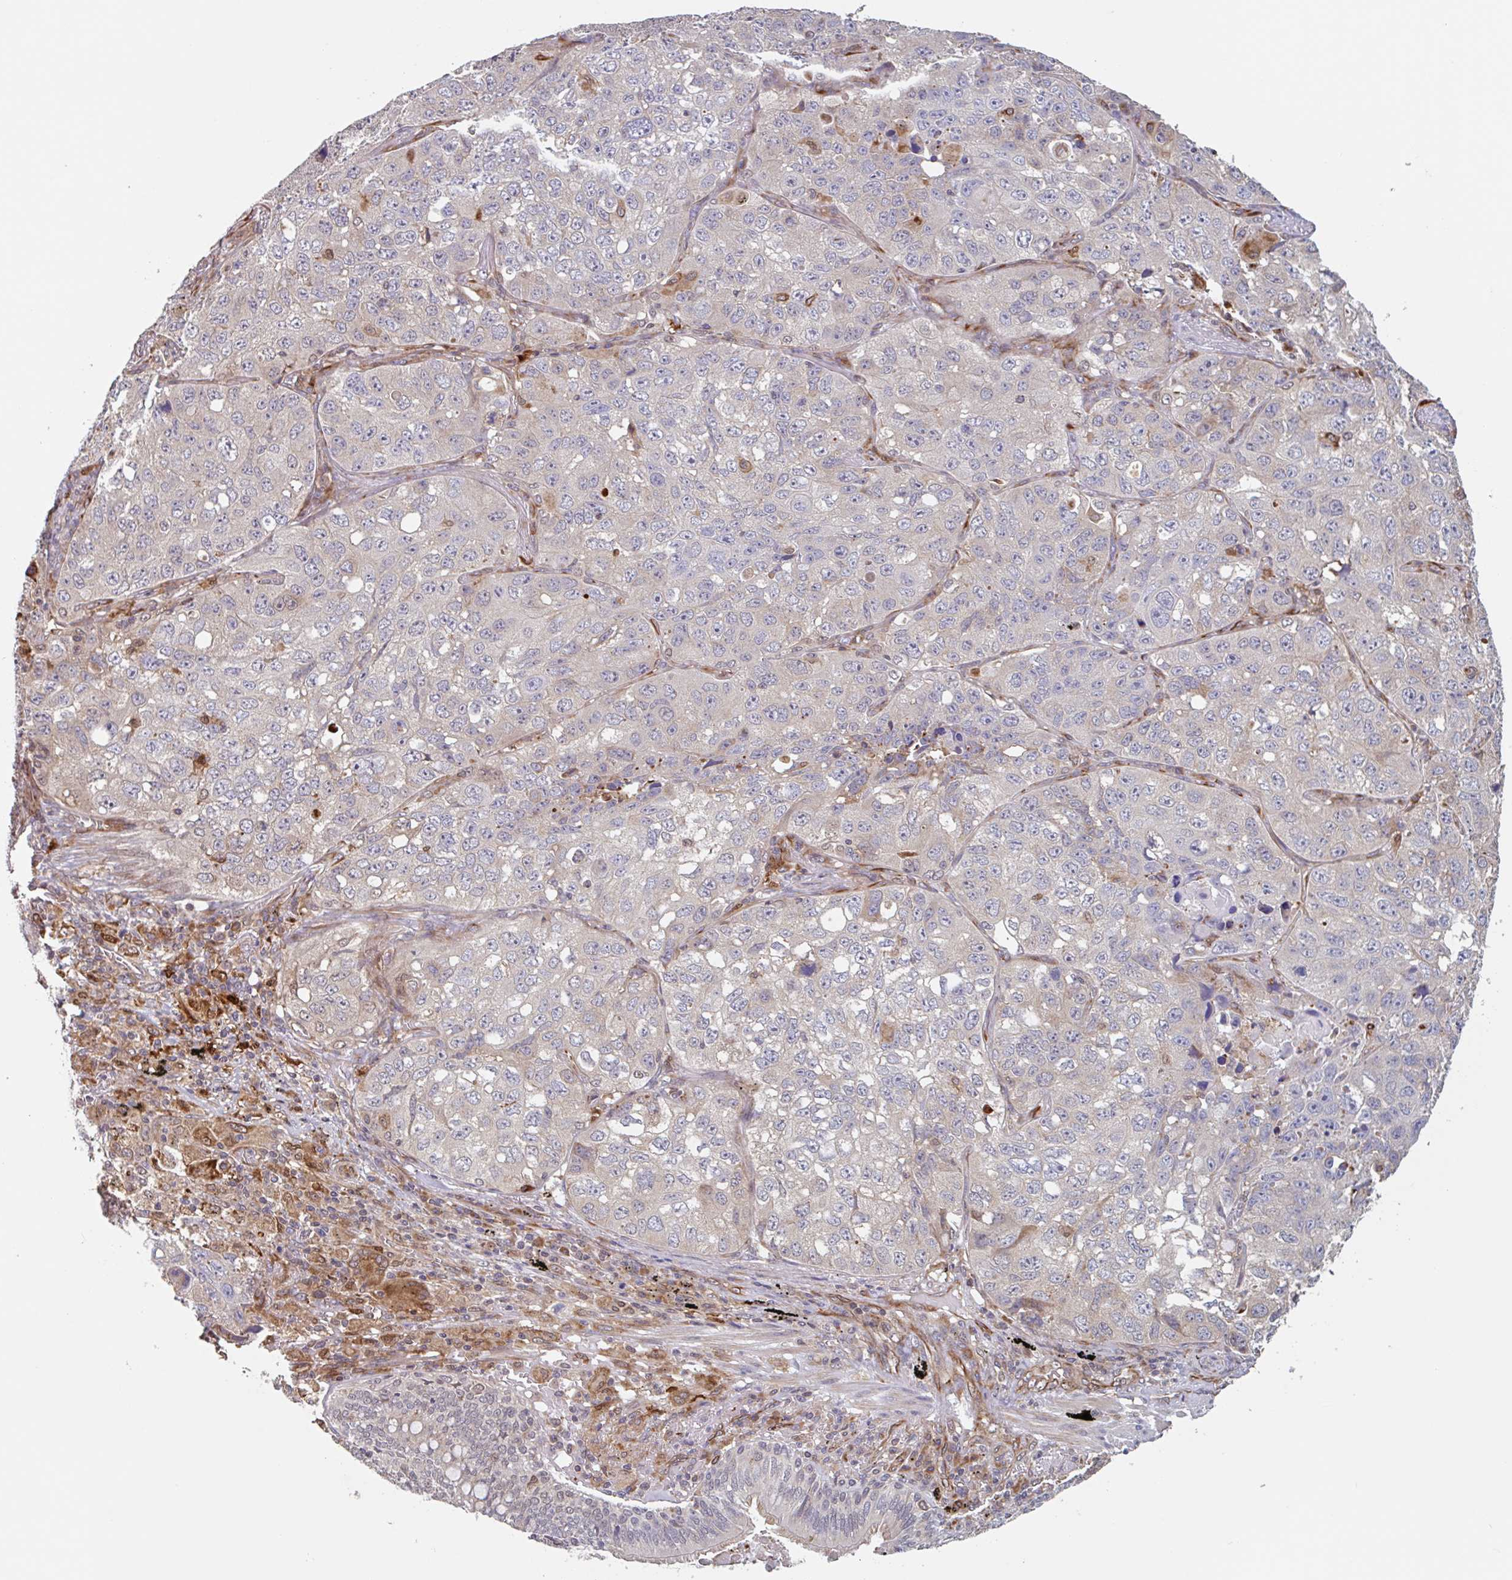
{"staining": {"intensity": "negative", "quantity": "none", "location": "none"}, "tissue": "lung cancer", "cell_type": "Tumor cells", "image_type": "cancer", "snomed": [{"axis": "morphology", "description": "Squamous cell carcinoma, NOS"}, {"axis": "topography", "description": "Lung"}], "caption": "The image exhibits no significant expression in tumor cells of lung cancer (squamous cell carcinoma).", "gene": "NUB1", "patient": {"sex": "male", "age": 60}}